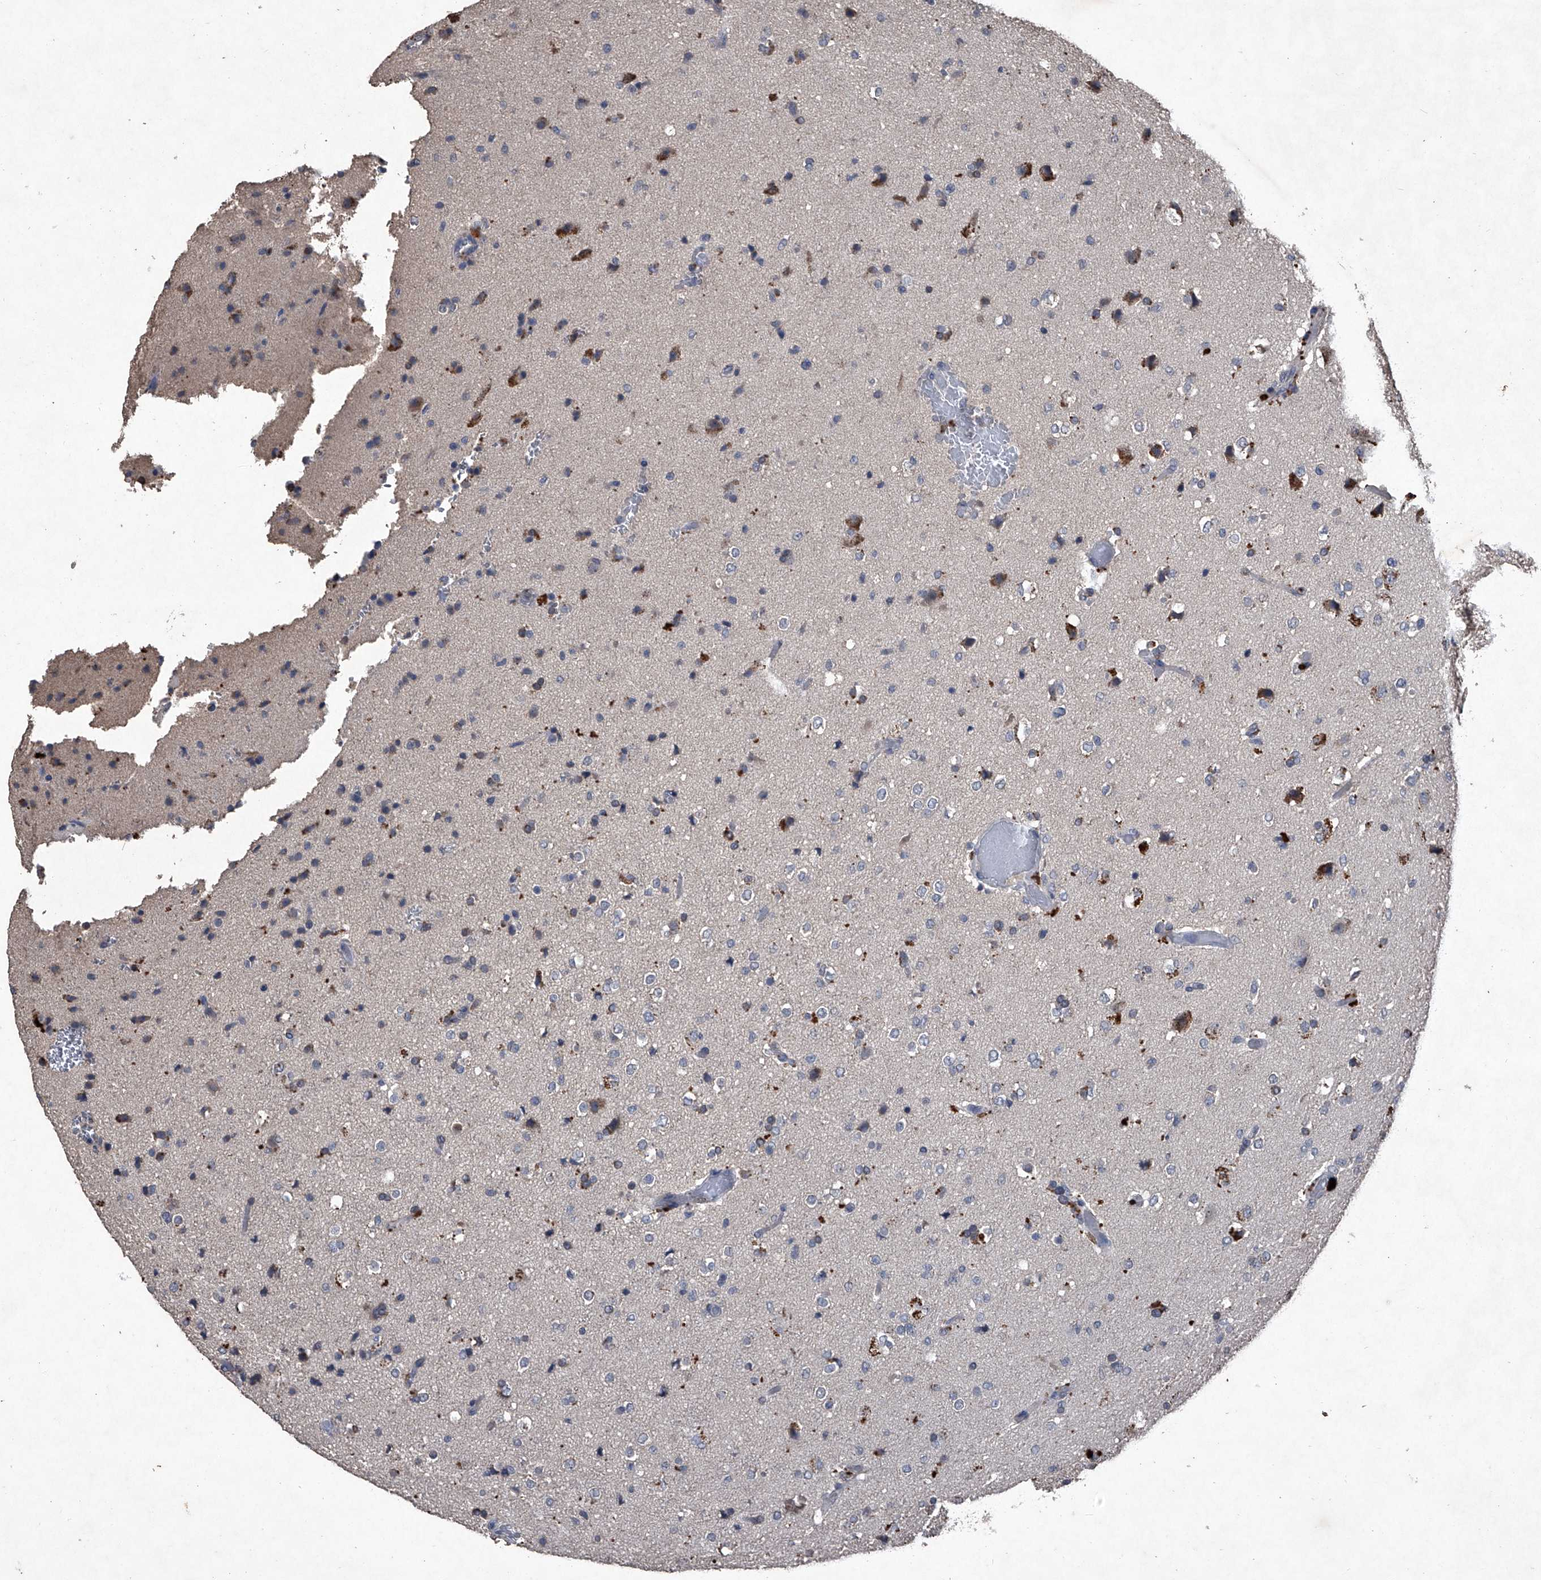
{"staining": {"intensity": "negative", "quantity": "none", "location": "none"}, "tissue": "glioma", "cell_type": "Tumor cells", "image_type": "cancer", "snomed": [{"axis": "morphology", "description": "Glioma, malignant, Low grade"}, {"axis": "topography", "description": "Brain"}], "caption": "Glioma stained for a protein using immunohistochemistry (IHC) demonstrates no expression tumor cells.", "gene": "MAPKAP1", "patient": {"sex": "male", "age": 65}}